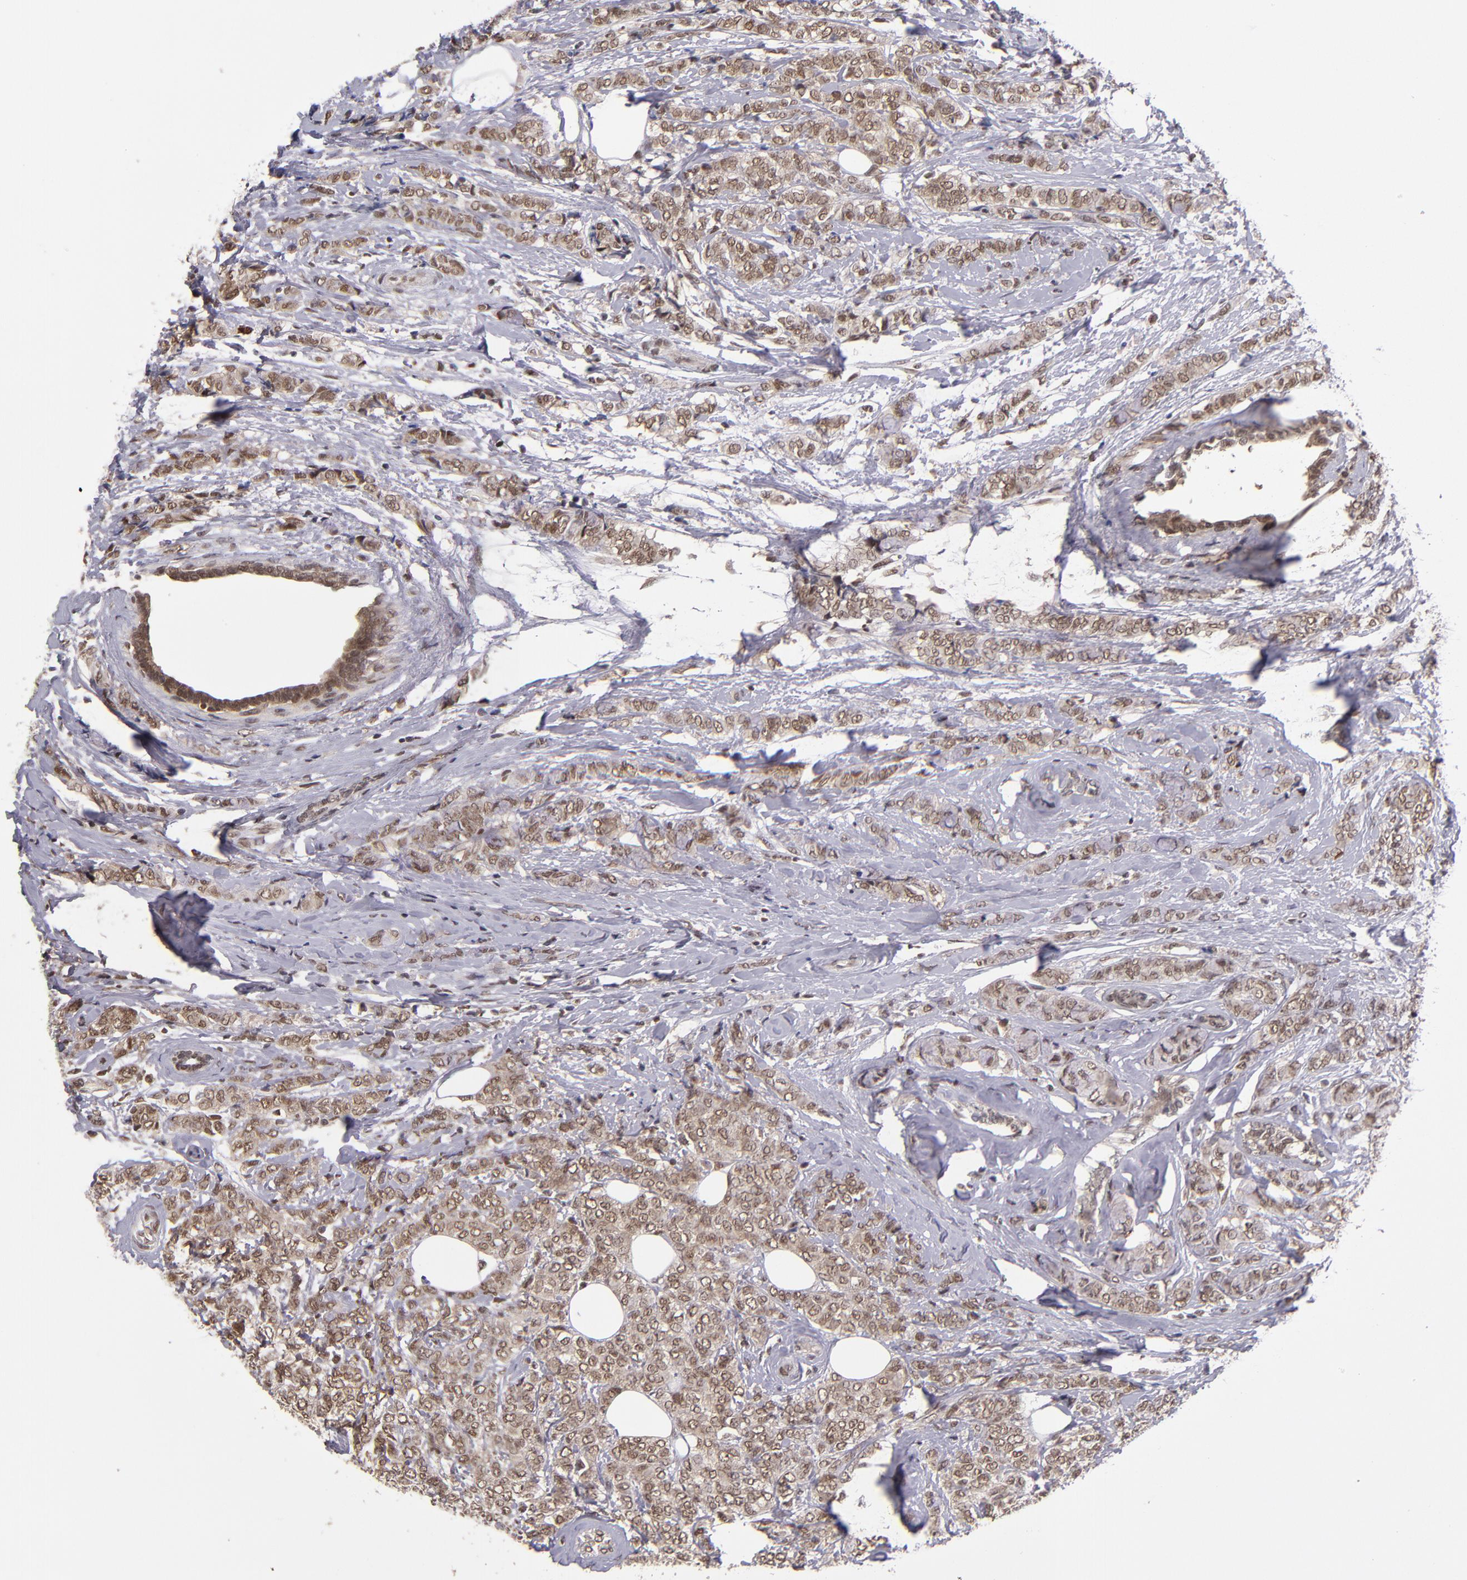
{"staining": {"intensity": "moderate", "quantity": ">75%", "location": "cytoplasmic/membranous,nuclear"}, "tissue": "breast cancer", "cell_type": "Tumor cells", "image_type": "cancer", "snomed": [{"axis": "morphology", "description": "Lobular carcinoma"}, {"axis": "topography", "description": "Breast"}], "caption": "Protein expression analysis of human breast cancer reveals moderate cytoplasmic/membranous and nuclear expression in approximately >75% of tumor cells.", "gene": "EP300", "patient": {"sex": "female", "age": 60}}